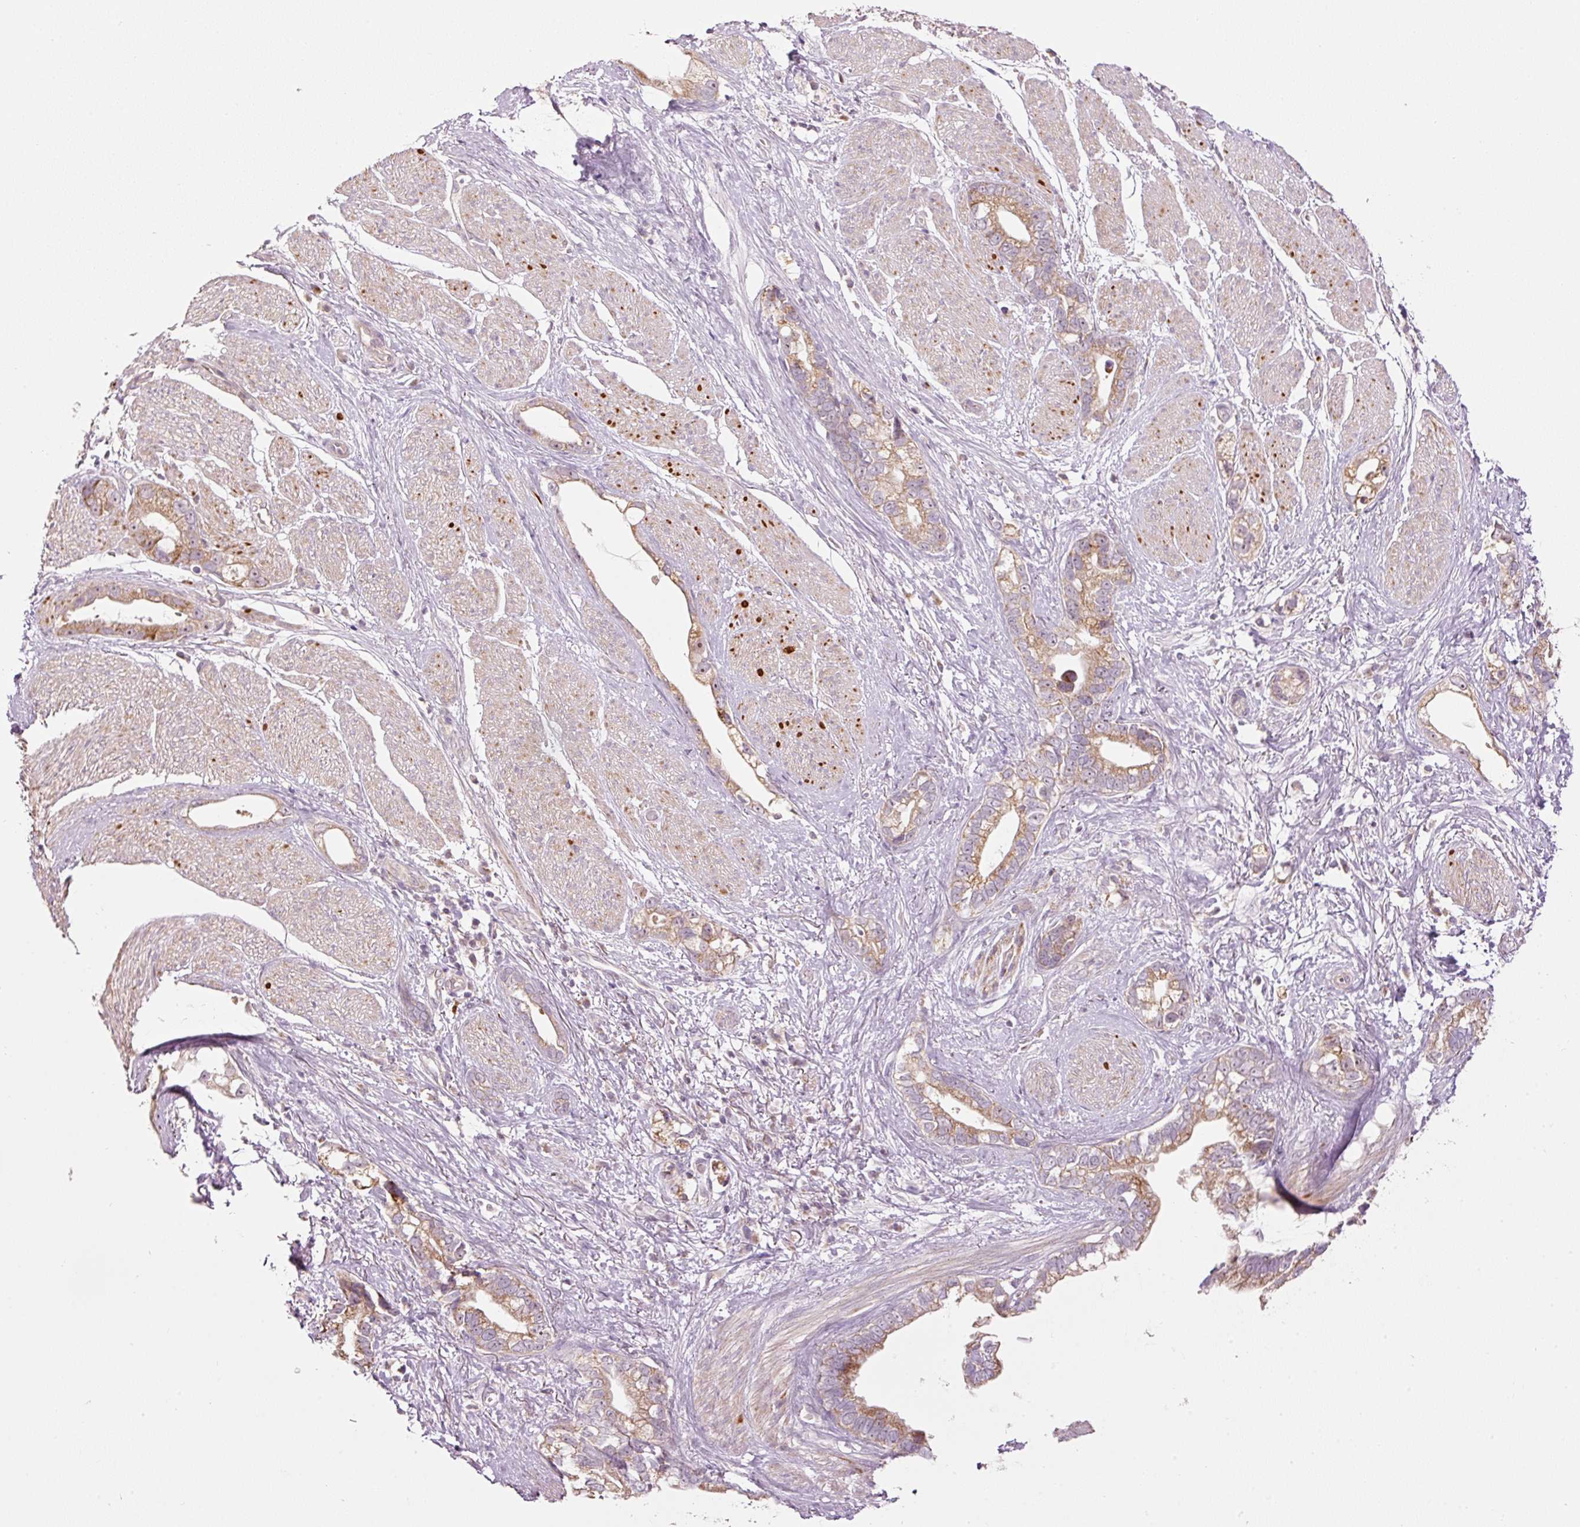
{"staining": {"intensity": "moderate", "quantity": ">75%", "location": "cytoplasmic/membranous"}, "tissue": "stomach cancer", "cell_type": "Tumor cells", "image_type": "cancer", "snomed": [{"axis": "morphology", "description": "Adenocarcinoma, NOS"}, {"axis": "topography", "description": "Stomach"}], "caption": "Adenocarcinoma (stomach) stained with DAB (3,3'-diaminobenzidine) IHC shows medium levels of moderate cytoplasmic/membranous staining in approximately >75% of tumor cells. (DAB (3,3'-diaminobenzidine) = brown stain, brightfield microscopy at high magnification).", "gene": "CDC20B", "patient": {"sex": "male", "age": 55}}